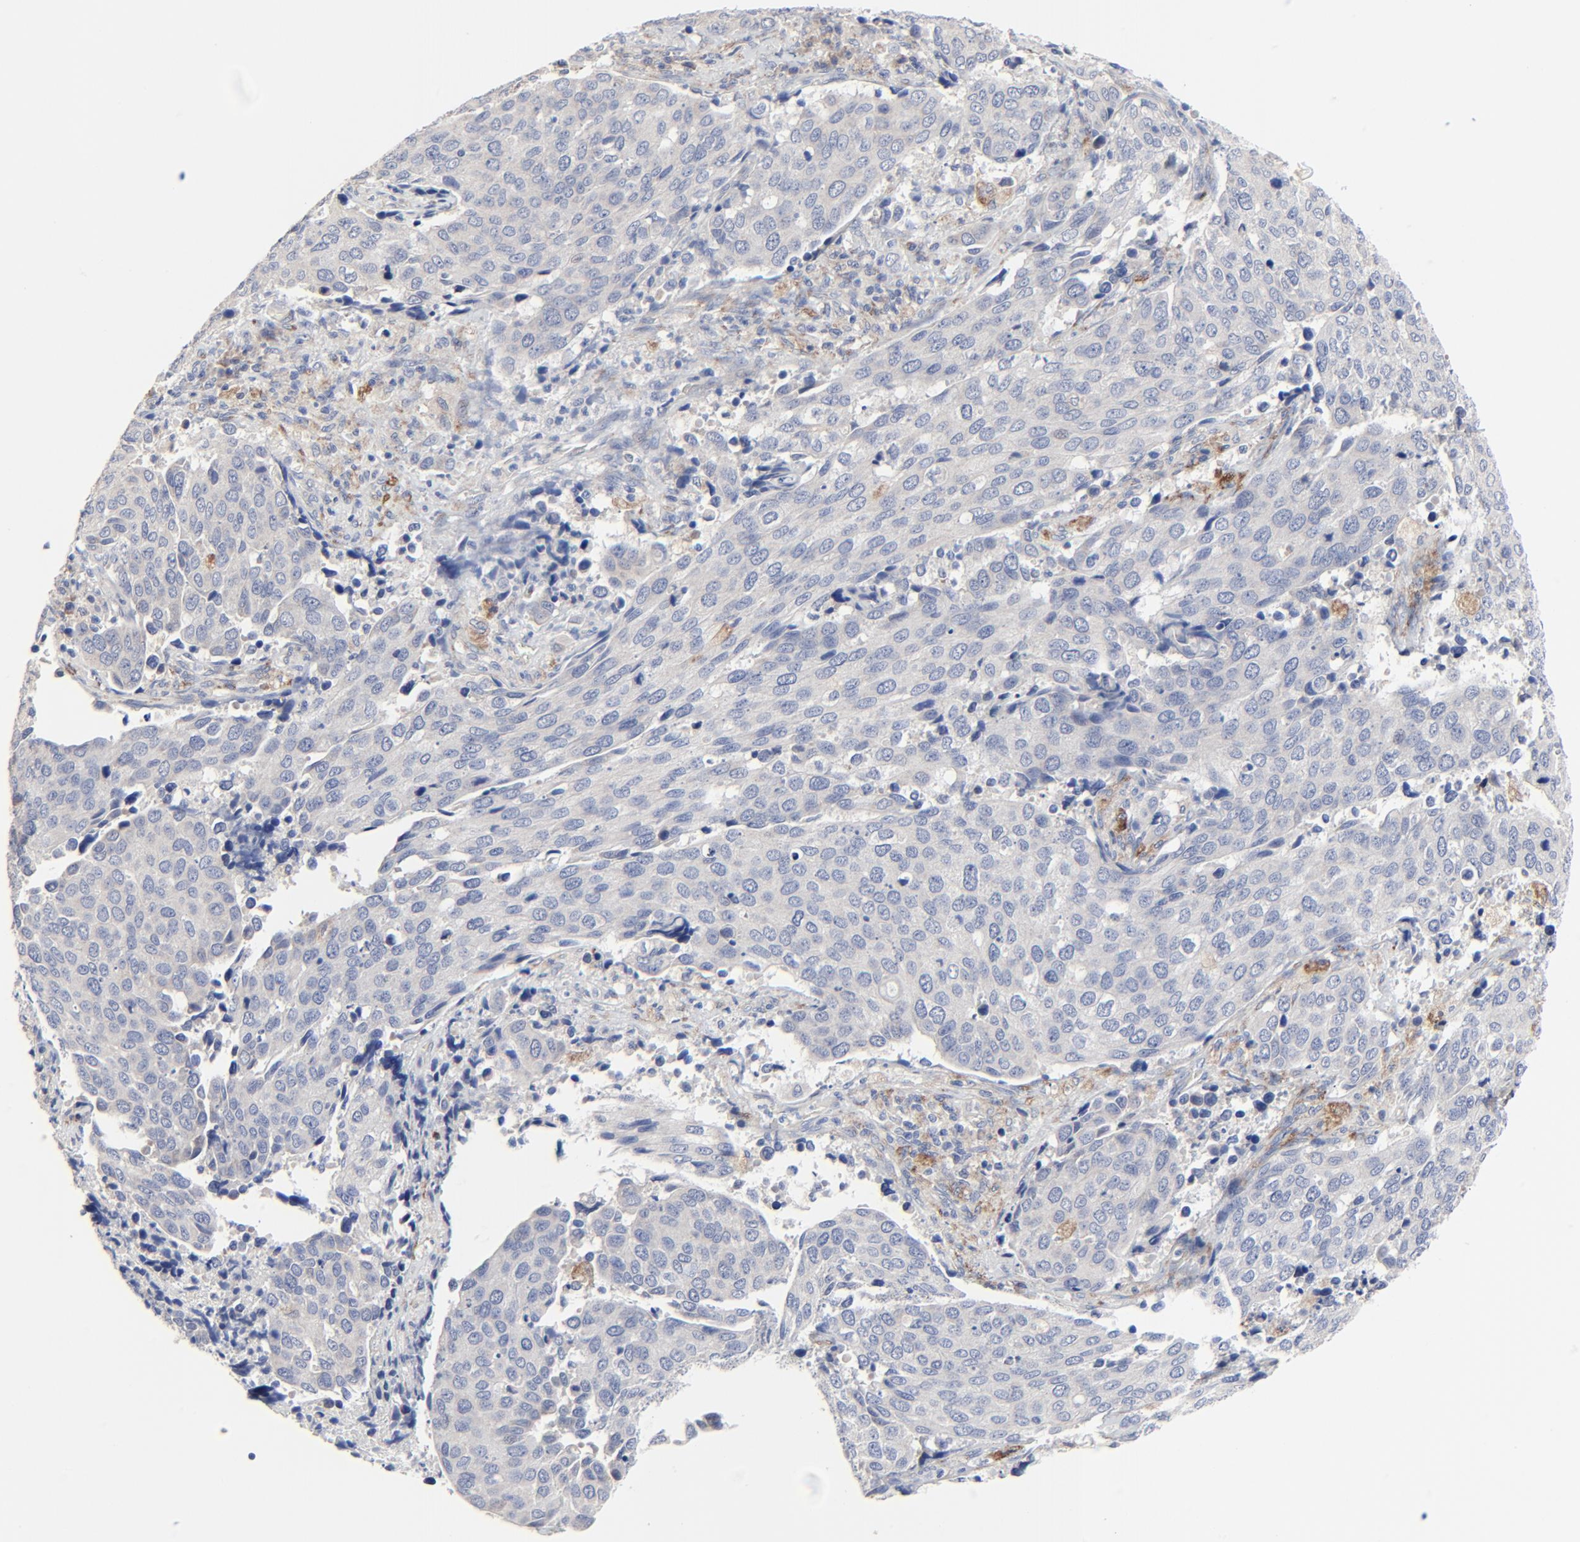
{"staining": {"intensity": "negative", "quantity": "none", "location": "none"}, "tissue": "cervical cancer", "cell_type": "Tumor cells", "image_type": "cancer", "snomed": [{"axis": "morphology", "description": "Squamous cell carcinoma, NOS"}, {"axis": "topography", "description": "Cervix"}], "caption": "A photomicrograph of cervical cancer stained for a protein reveals no brown staining in tumor cells. Nuclei are stained in blue.", "gene": "DHRSX", "patient": {"sex": "female", "age": 54}}